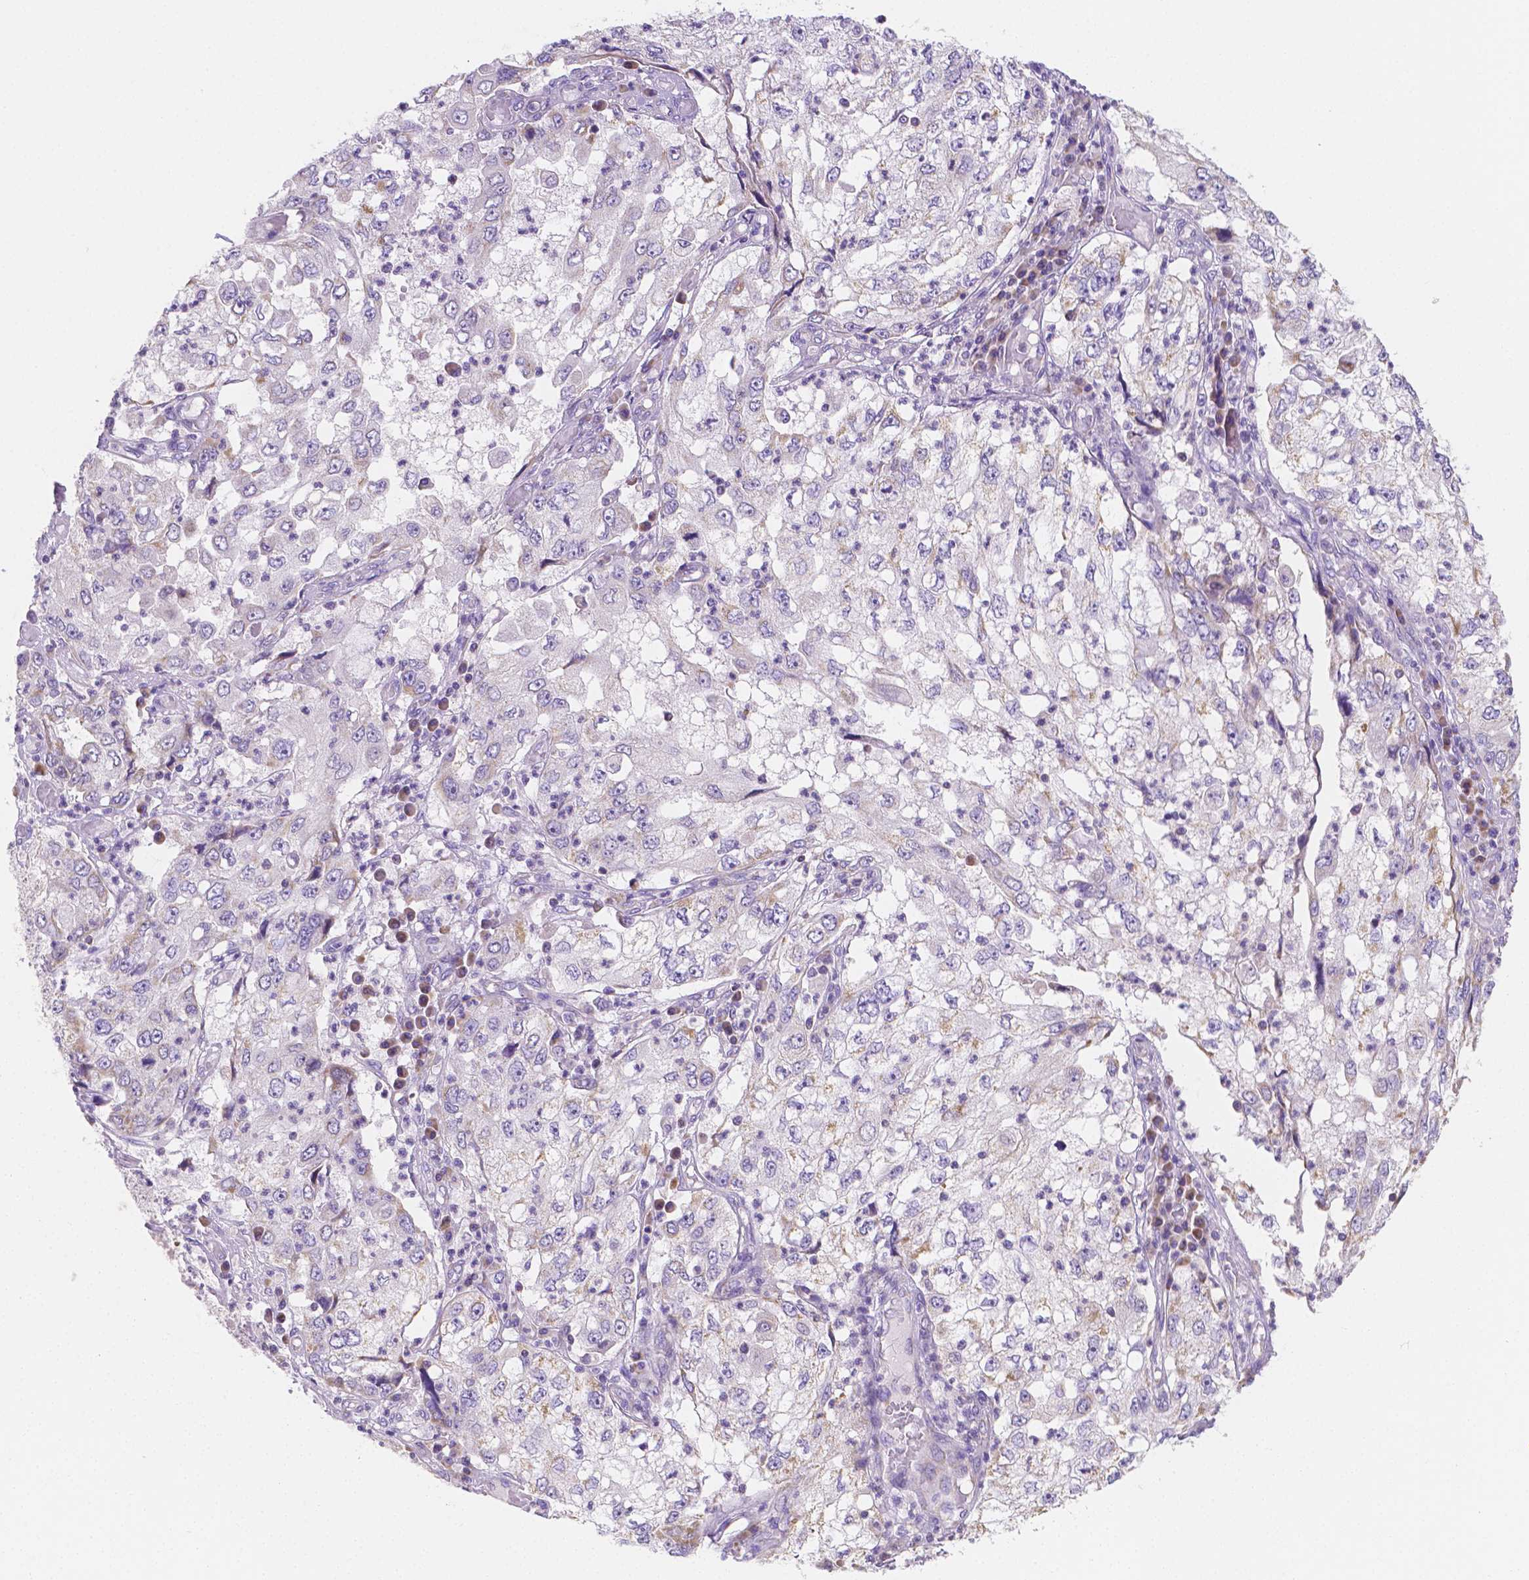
{"staining": {"intensity": "negative", "quantity": "none", "location": "none"}, "tissue": "cervical cancer", "cell_type": "Tumor cells", "image_type": "cancer", "snomed": [{"axis": "morphology", "description": "Squamous cell carcinoma, NOS"}, {"axis": "topography", "description": "Cervix"}], "caption": "Protein analysis of squamous cell carcinoma (cervical) displays no significant staining in tumor cells.", "gene": "TMEM130", "patient": {"sex": "female", "age": 36}}